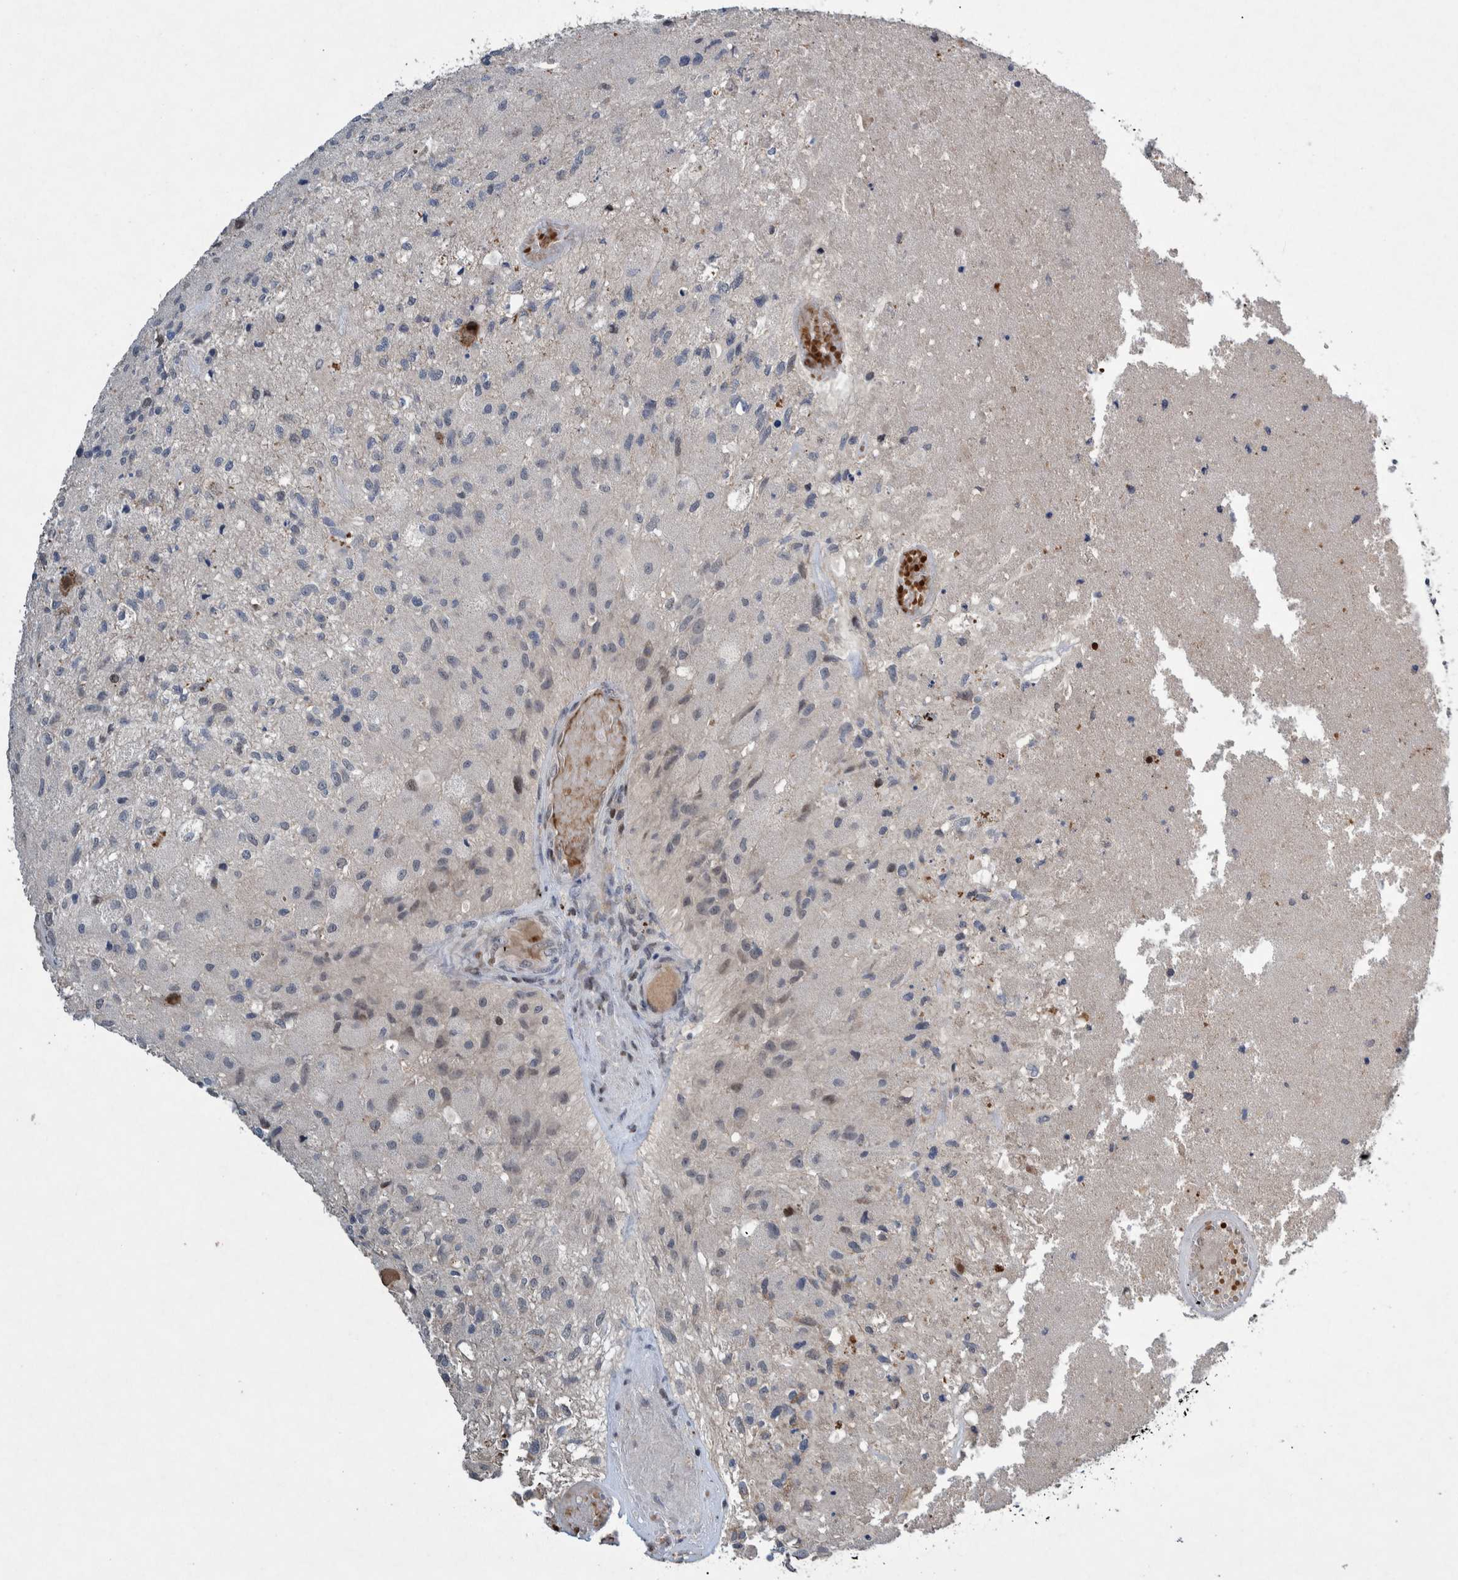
{"staining": {"intensity": "negative", "quantity": "none", "location": "none"}, "tissue": "glioma", "cell_type": "Tumor cells", "image_type": "cancer", "snomed": [{"axis": "morphology", "description": "Normal tissue, NOS"}, {"axis": "morphology", "description": "Glioma, malignant, High grade"}, {"axis": "topography", "description": "Cerebral cortex"}], "caption": "Image shows no protein staining in tumor cells of malignant glioma (high-grade) tissue.", "gene": "ESRP1", "patient": {"sex": "male", "age": 77}}